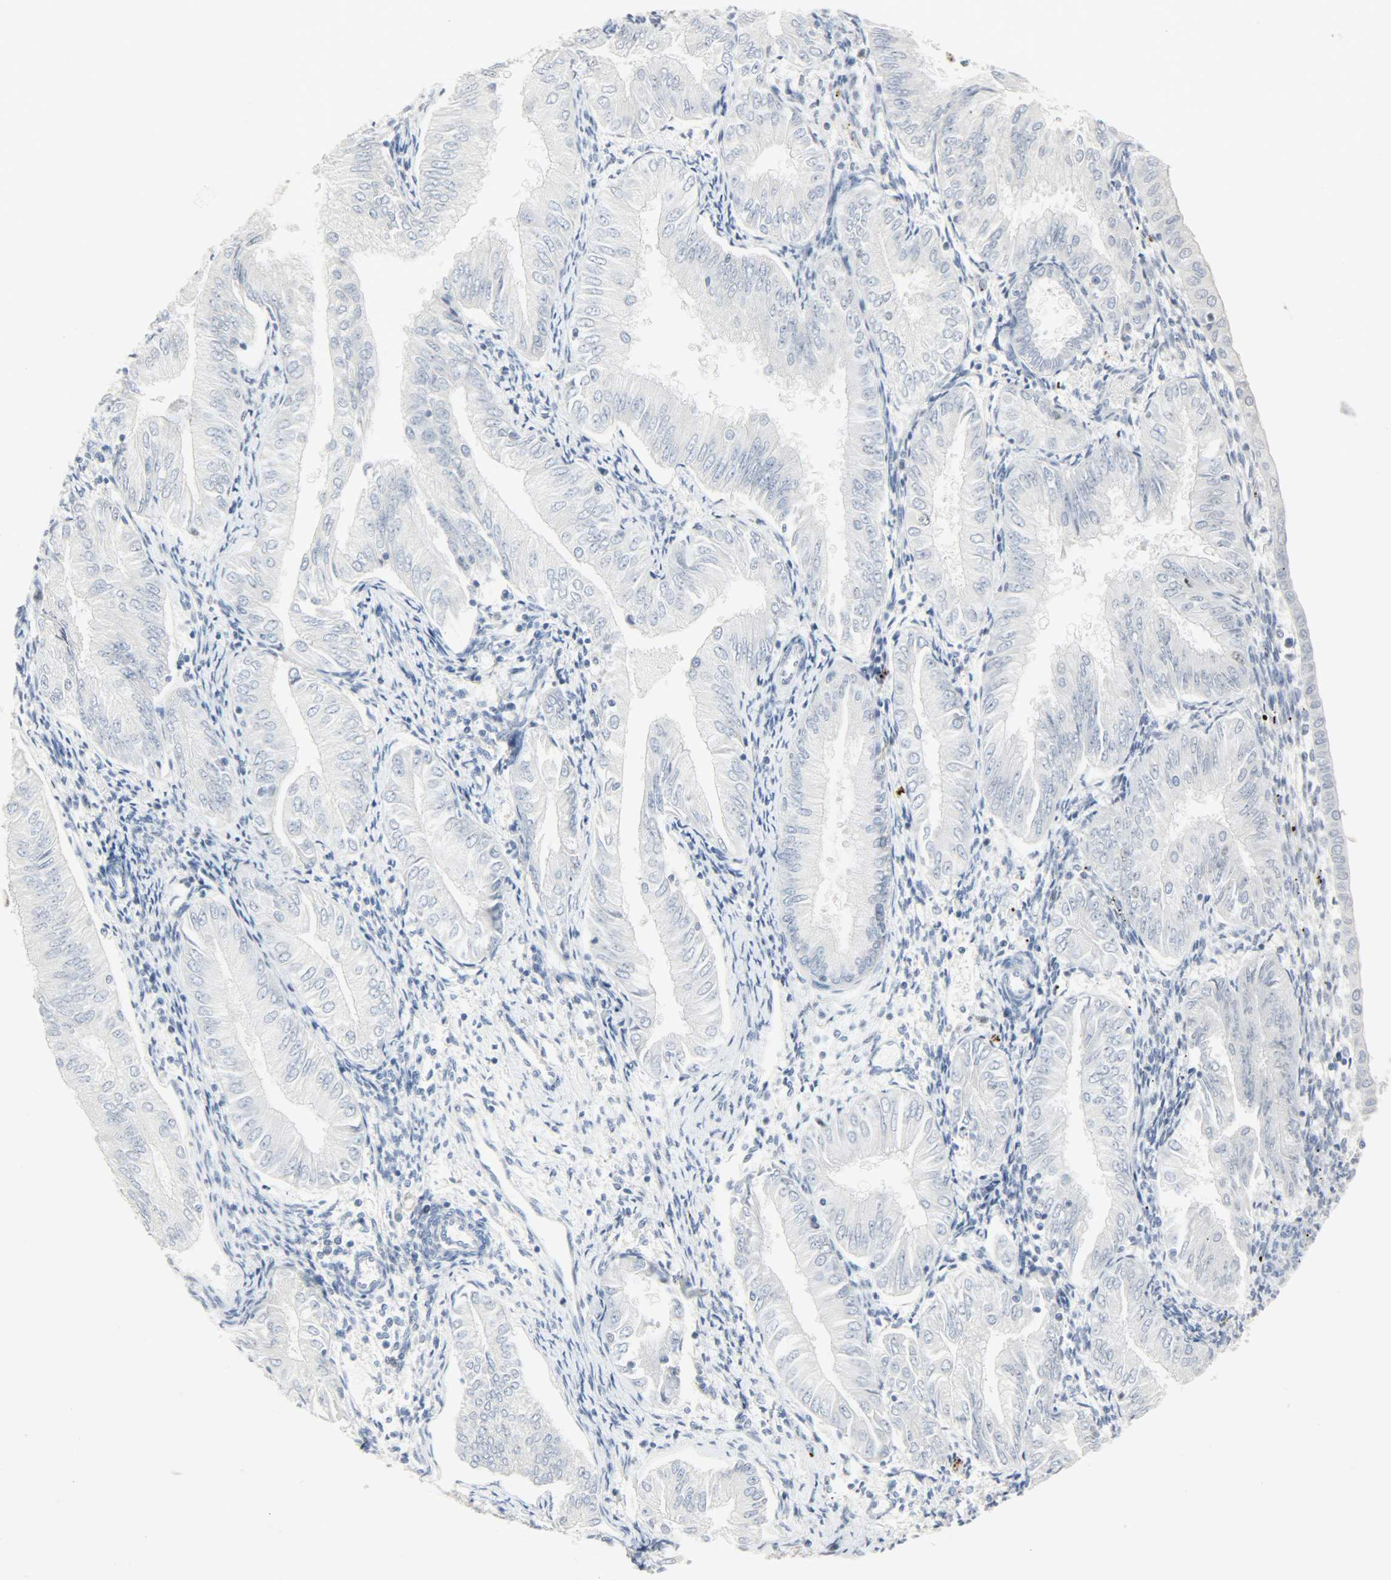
{"staining": {"intensity": "negative", "quantity": "none", "location": "none"}, "tissue": "endometrial cancer", "cell_type": "Tumor cells", "image_type": "cancer", "snomed": [{"axis": "morphology", "description": "Adenocarcinoma, NOS"}, {"axis": "topography", "description": "Endometrium"}], "caption": "Tumor cells show no significant positivity in endometrial cancer (adenocarcinoma). (Brightfield microscopy of DAB IHC at high magnification).", "gene": "HELLS", "patient": {"sex": "female", "age": 53}}